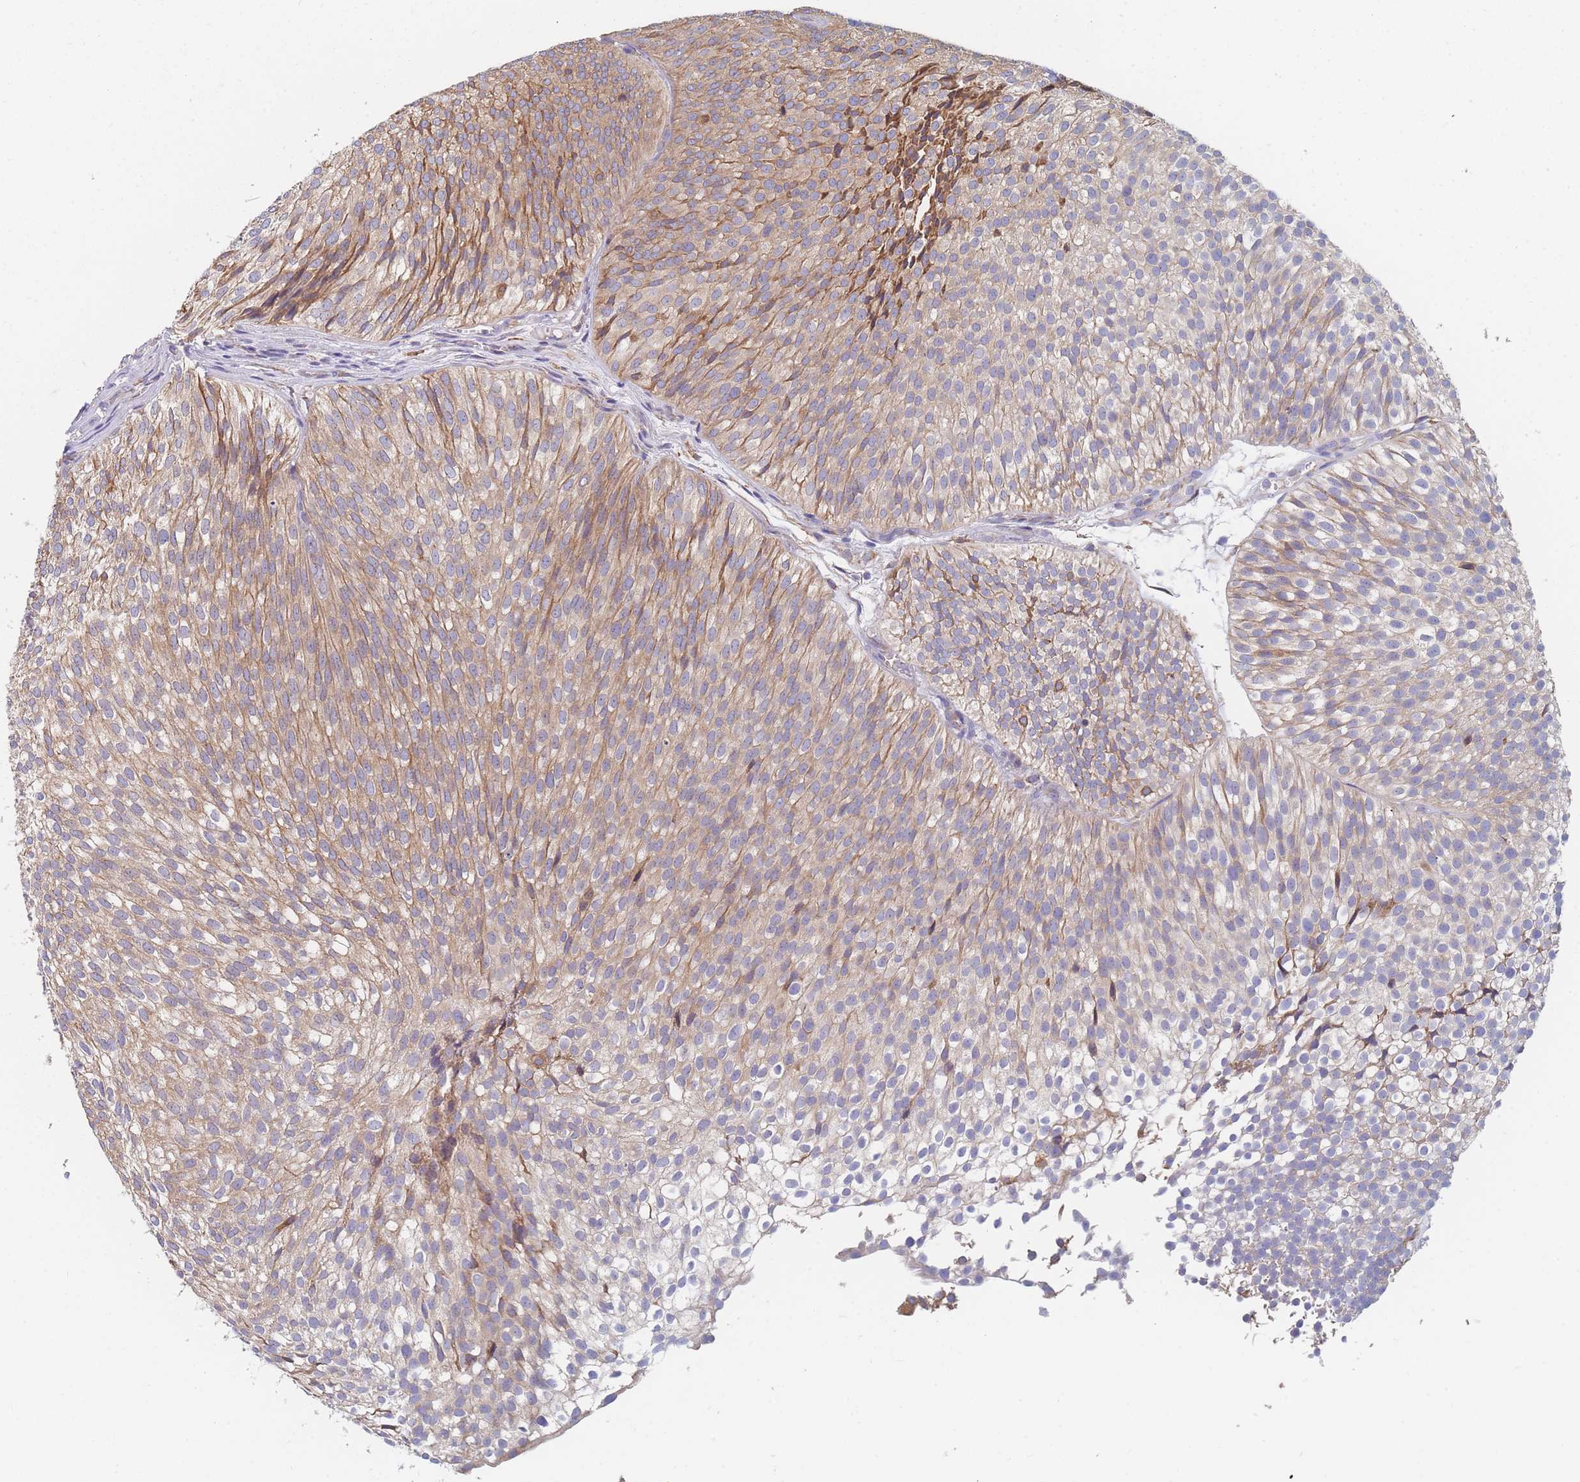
{"staining": {"intensity": "moderate", "quantity": ">75%", "location": "cytoplasmic/membranous"}, "tissue": "urothelial cancer", "cell_type": "Tumor cells", "image_type": "cancer", "snomed": [{"axis": "morphology", "description": "Urothelial carcinoma, Low grade"}, {"axis": "topography", "description": "Urinary bladder"}], "caption": "Immunohistochemistry of human low-grade urothelial carcinoma displays medium levels of moderate cytoplasmic/membranous expression in about >75% of tumor cells. The staining is performed using DAB (3,3'-diaminobenzidine) brown chromogen to label protein expression. The nuclei are counter-stained blue using hematoxylin.", "gene": "OR7C2", "patient": {"sex": "male", "age": 91}}